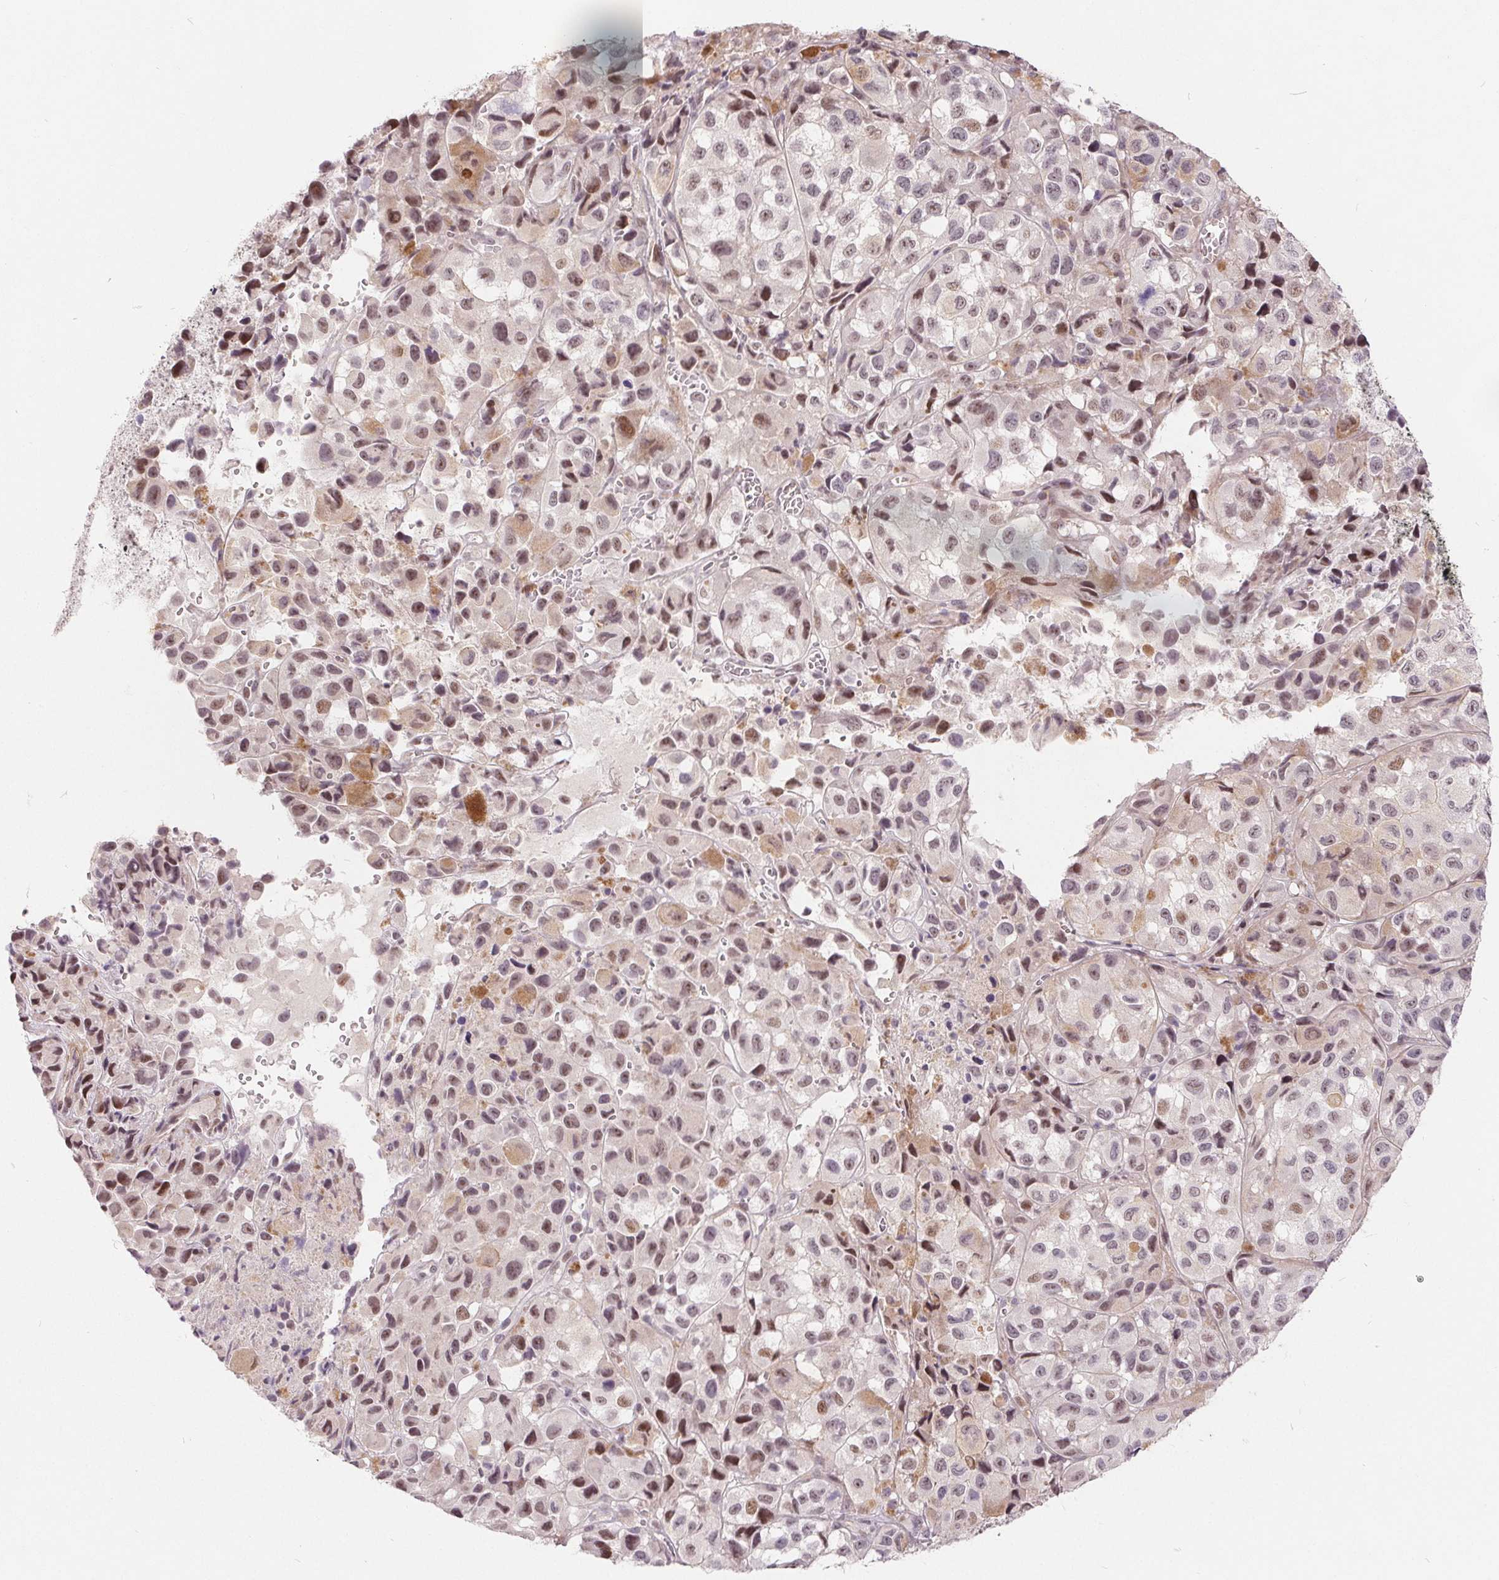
{"staining": {"intensity": "moderate", "quantity": "25%-75%", "location": "nuclear"}, "tissue": "melanoma", "cell_type": "Tumor cells", "image_type": "cancer", "snomed": [{"axis": "morphology", "description": "Malignant melanoma, NOS"}, {"axis": "topography", "description": "Skin"}], "caption": "Tumor cells exhibit medium levels of moderate nuclear expression in about 25%-75% of cells in human melanoma.", "gene": "NRG2", "patient": {"sex": "male", "age": 93}}